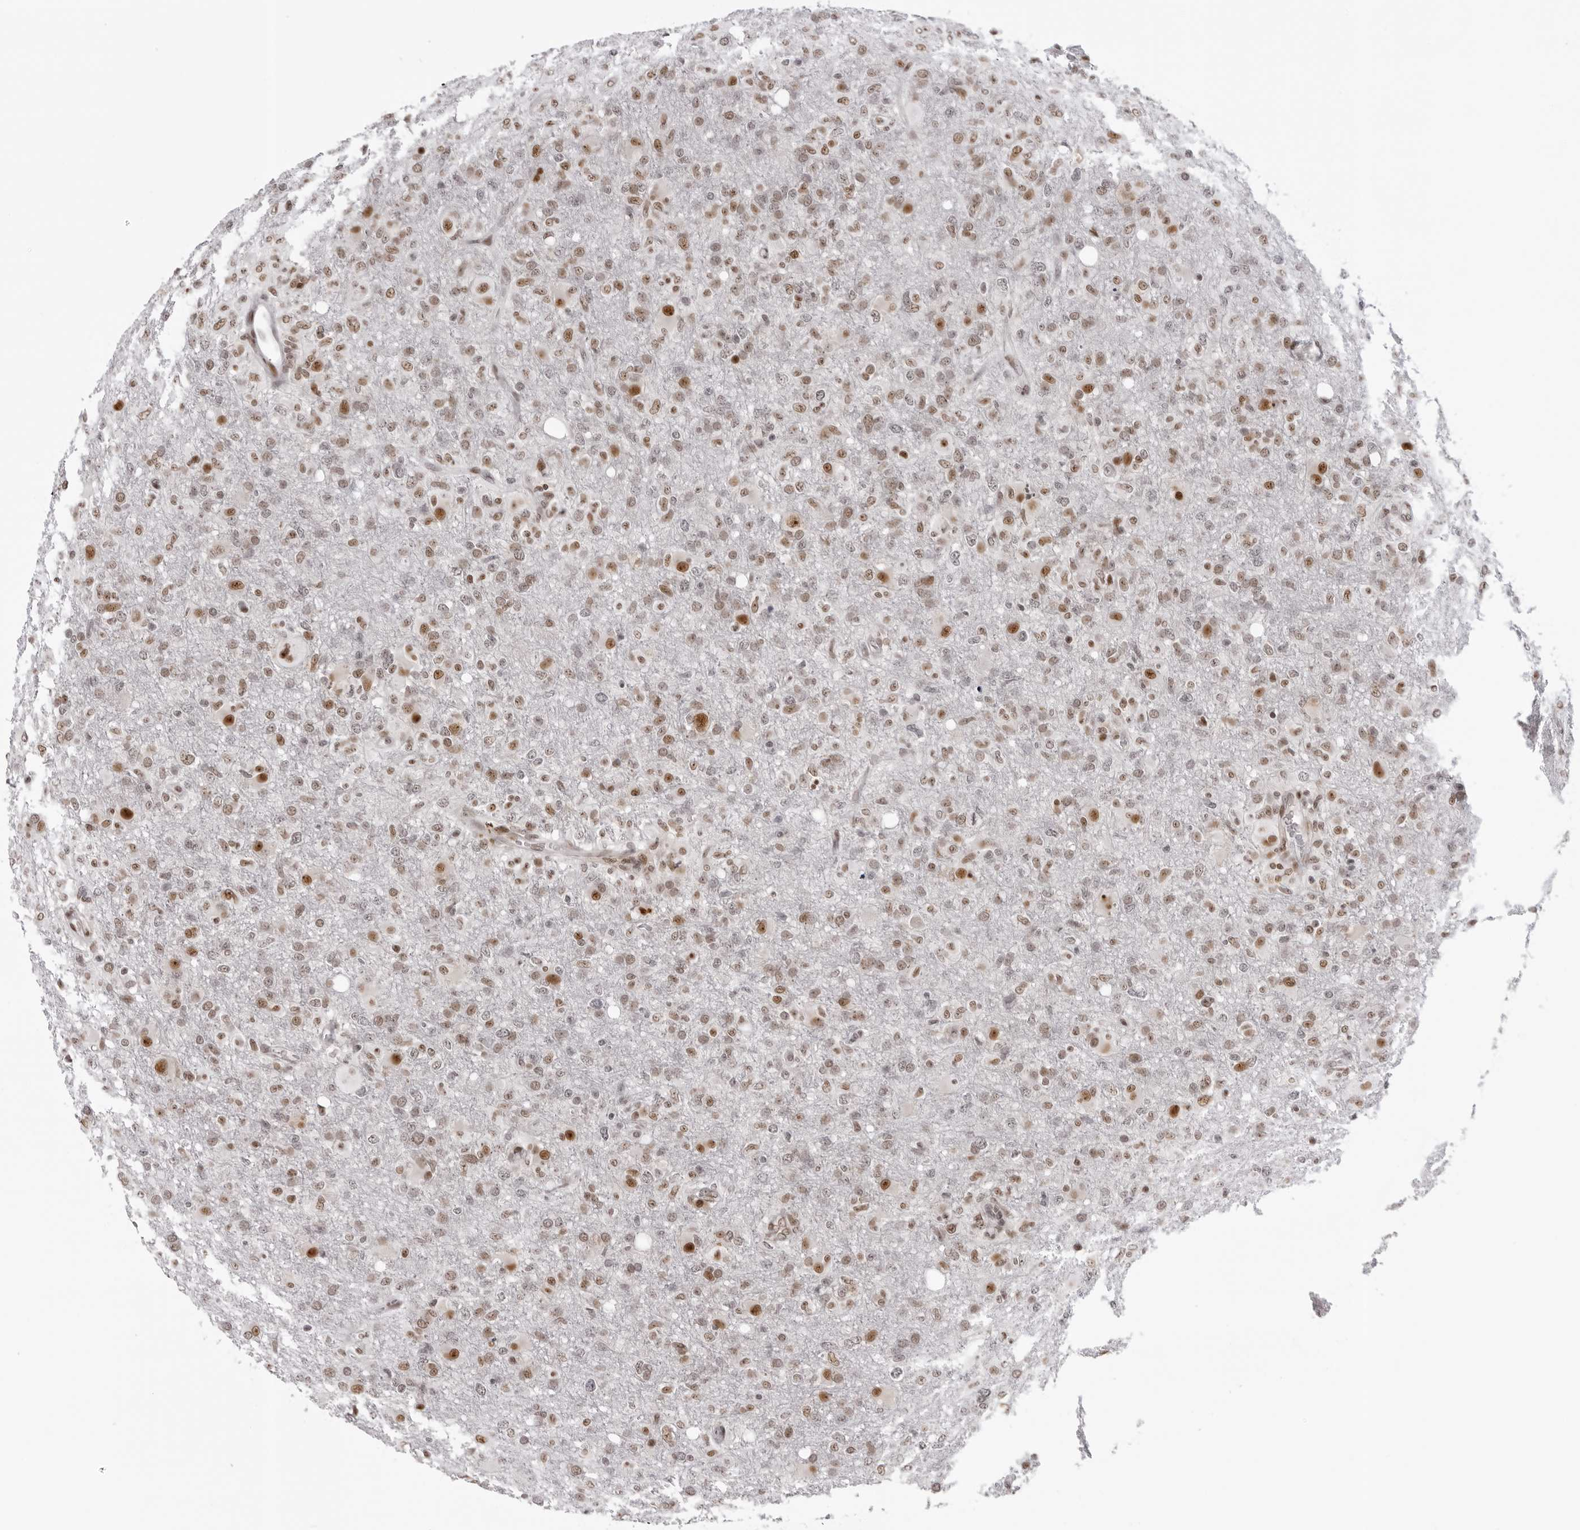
{"staining": {"intensity": "moderate", "quantity": "25%-75%", "location": "nuclear"}, "tissue": "glioma", "cell_type": "Tumor cells", "image_type": "cancer", "snomed": [{"axis": "morphology", "description": "Glioma, malignant, High grade"}, {"axis": "topography", "description": "Brain"}], "caption": "Immunohistochemistry (IHC) of human malignant glioma (high-grade) exhibits medium levels of moderate nuclear staining in approximately 25%-75% of tumor cells.", "gene": "HEXIM2", "patient": {"sex": "female", "age": 57}}